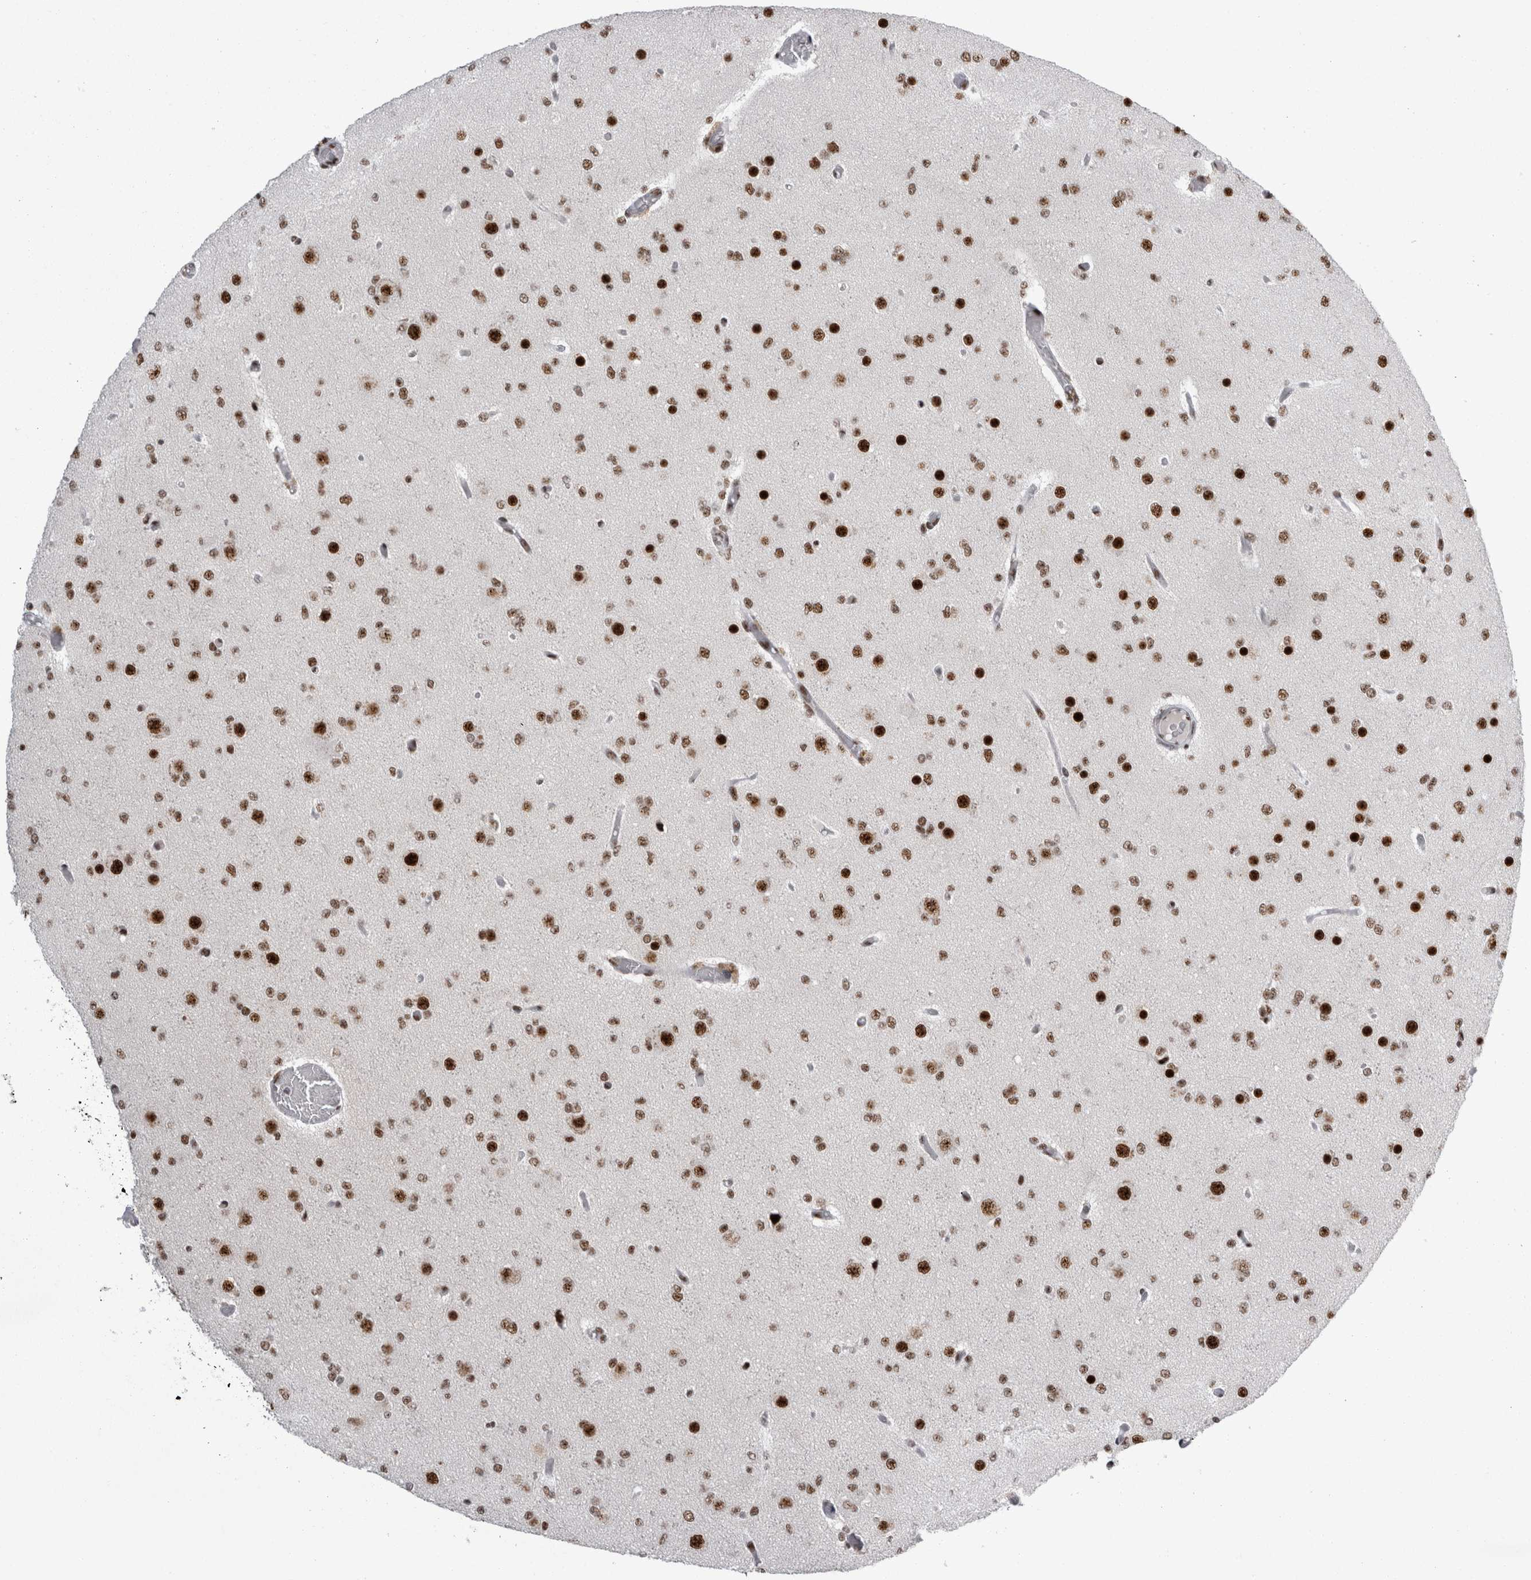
{"staining": {"intensity": "weak", "quantity": ">75%", "location": "nuclear"}, "tissue": "glioma", "cell_type": "Tumor cells", "image_type": "cancer", "snomed": [{"axis": "morphology", "description": "Glioma, malignant, Low grade"}, {"axis": "topography", "description": "Brain"}], "caption": "A micrograph showing weak nuclear staining in approximately >75% of tumor cells in low-grade glioma (malignant), as visualized by brown immunohistochemical staining.", "gene": "SNRNP40", "patient": {"sex": "female", "age": 22}}